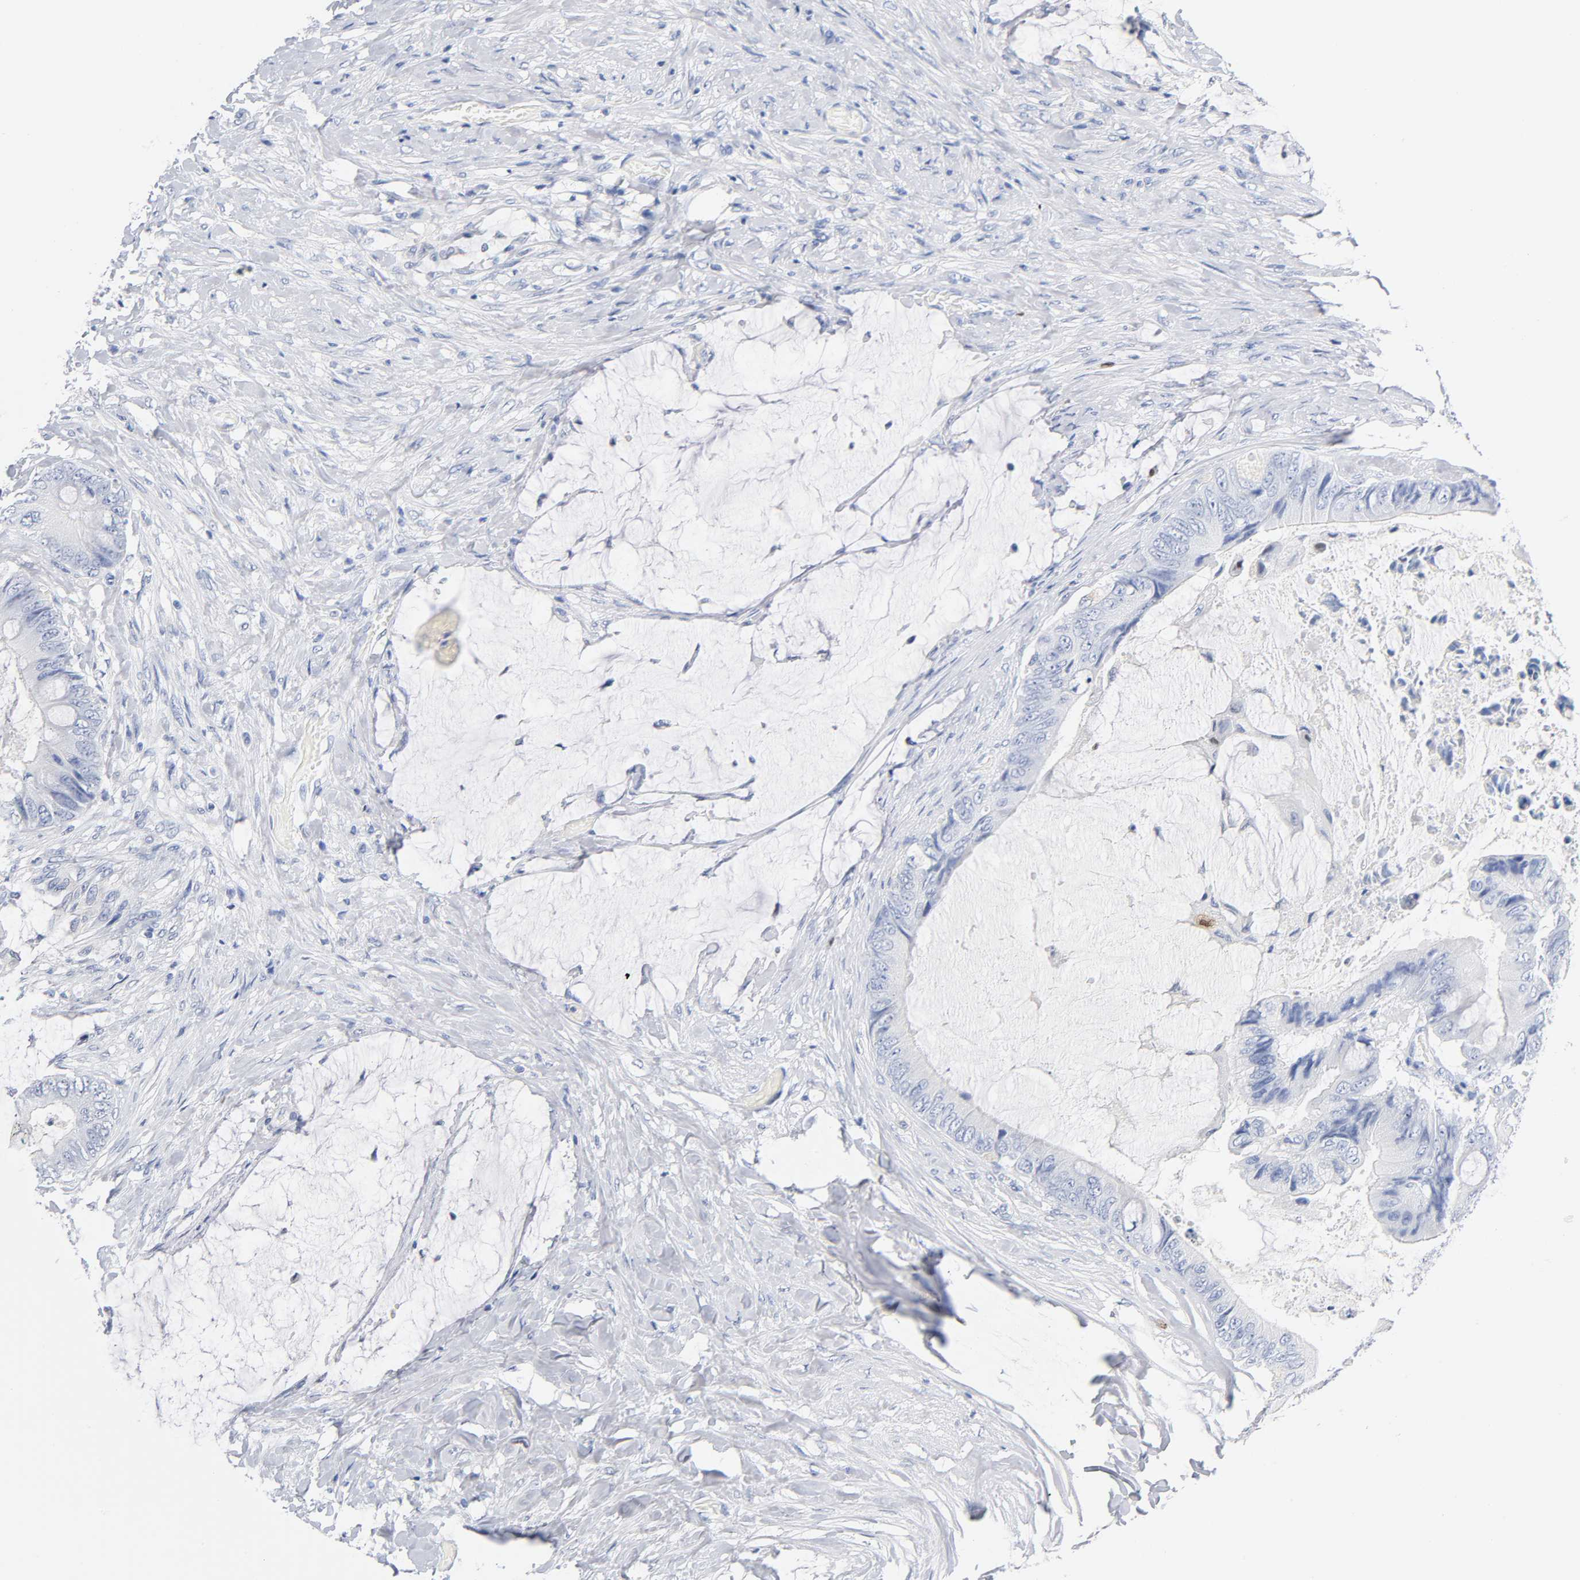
{"staining": {"intensity": "negative", "quantity": "none", "location": "none"}, "tissue": "colorectal cancer", "cell_type": "Tumor cells", "image_type": "cancer", "snomed": [{"axis": "morphology", "description": "Normal tissue, NOS"}, {"axis": "morphology", "description": "Adenocarcinoma, NOS"}, {"axis": "topography", "description": "Rectum"}, {"axis": "topography", "description": "Peripheral nerve tissue"}], "caption": "This is an IHC photomicrograph of human adenocarcinoma (colorectal). There is no expression in tumor cells.", "gene": "NFATC1", "patient": {"sex": "female", "age": 77}}